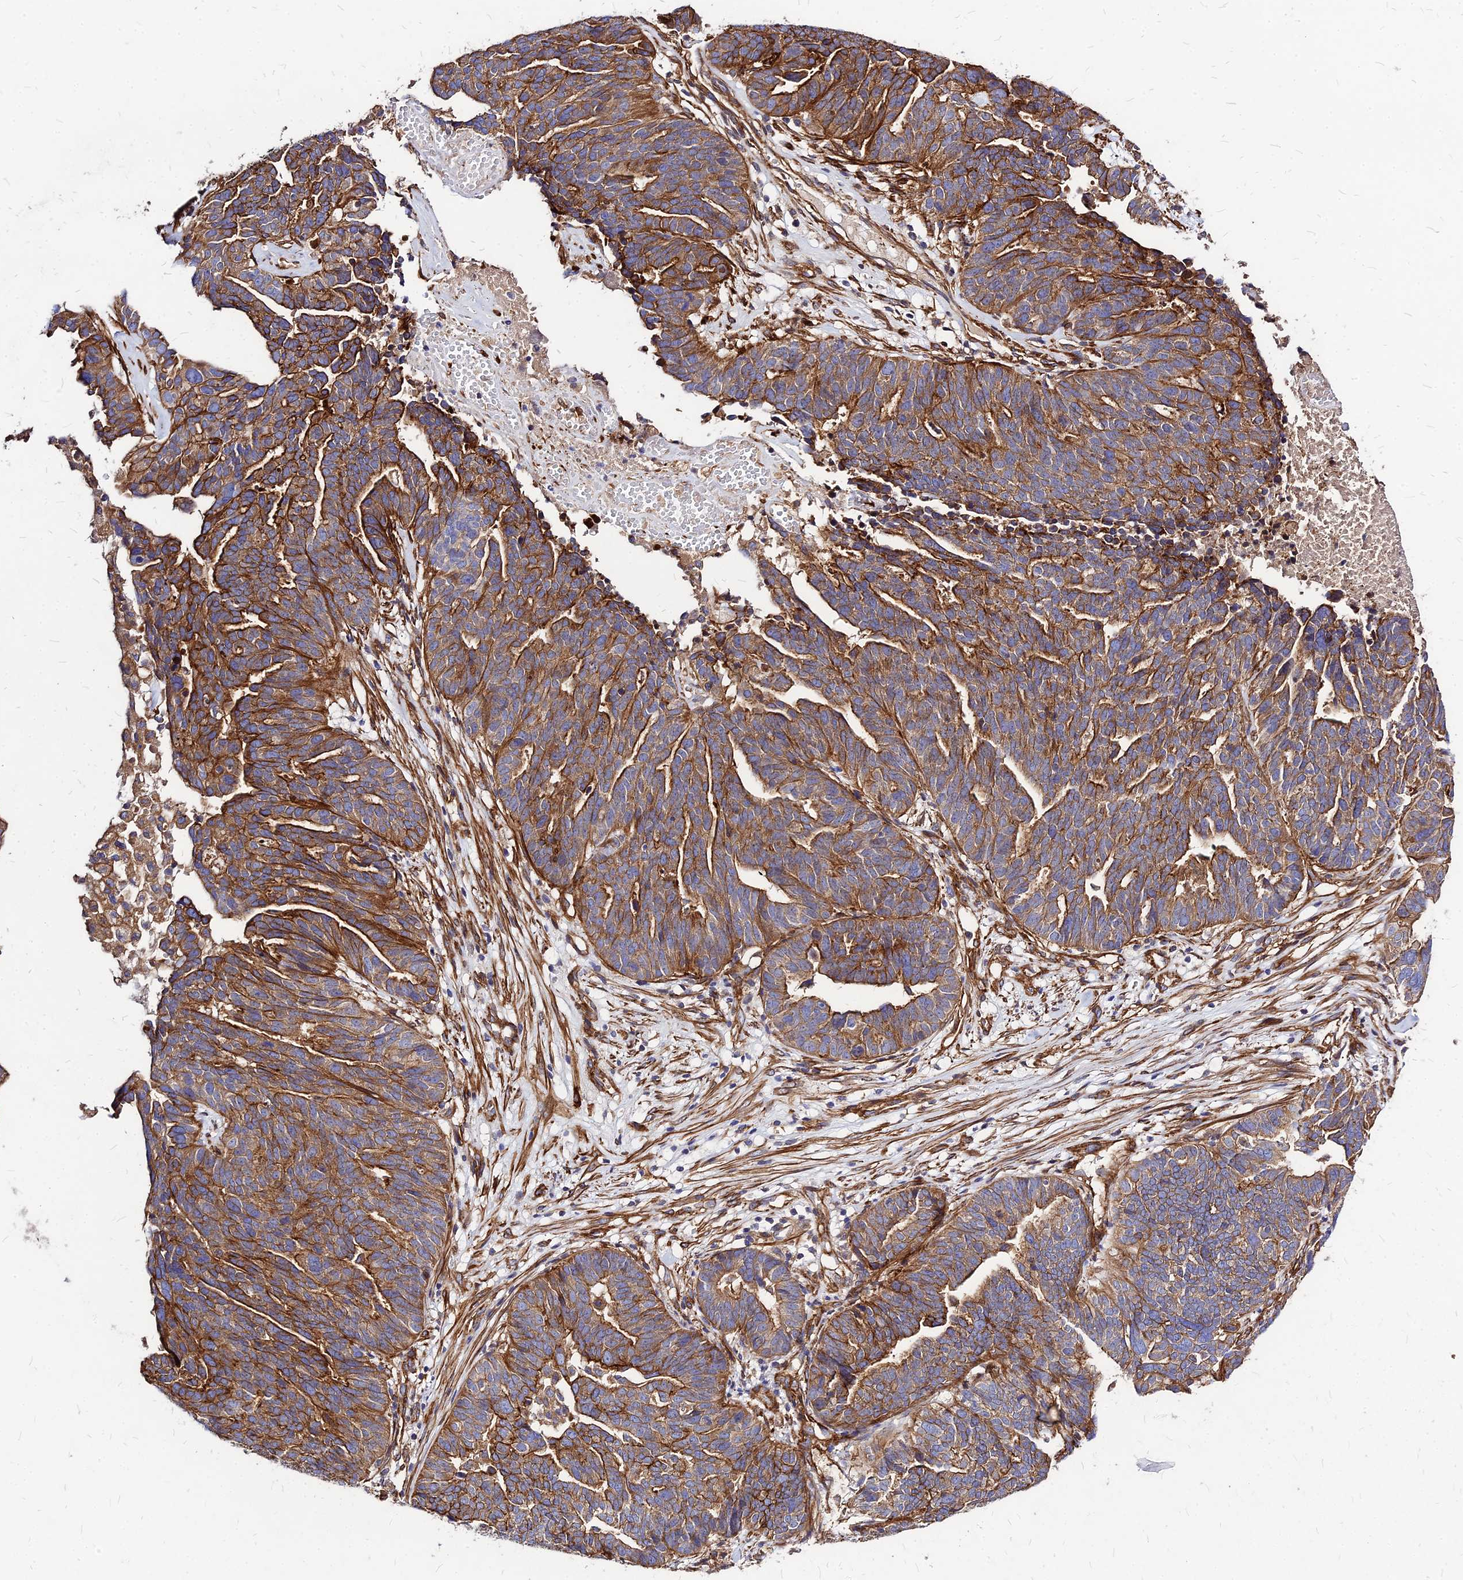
{"staining": {"intensity": "moderate", "quantity": ">75%", "location": "cytoplasmic/membranous"}, "tissue": "ovarian cancer", "cell_type": "Tumor cells", "image_type": "cancer", "snomed": [{"axis": "morphology", "description": "Cystadenocarcinoma, serous, NOS"}, {"axis": "topography", "description": "Ovary"}], "caption": "Immunohistochemical staining of human serous cystadenocarcinoma (ovarian) shows moderate cytoplasmic/membranous protein positivity in about >75% of tumor cells.", "gene": "EFCC1", "patient": {"sex": "female", "age": 59}}